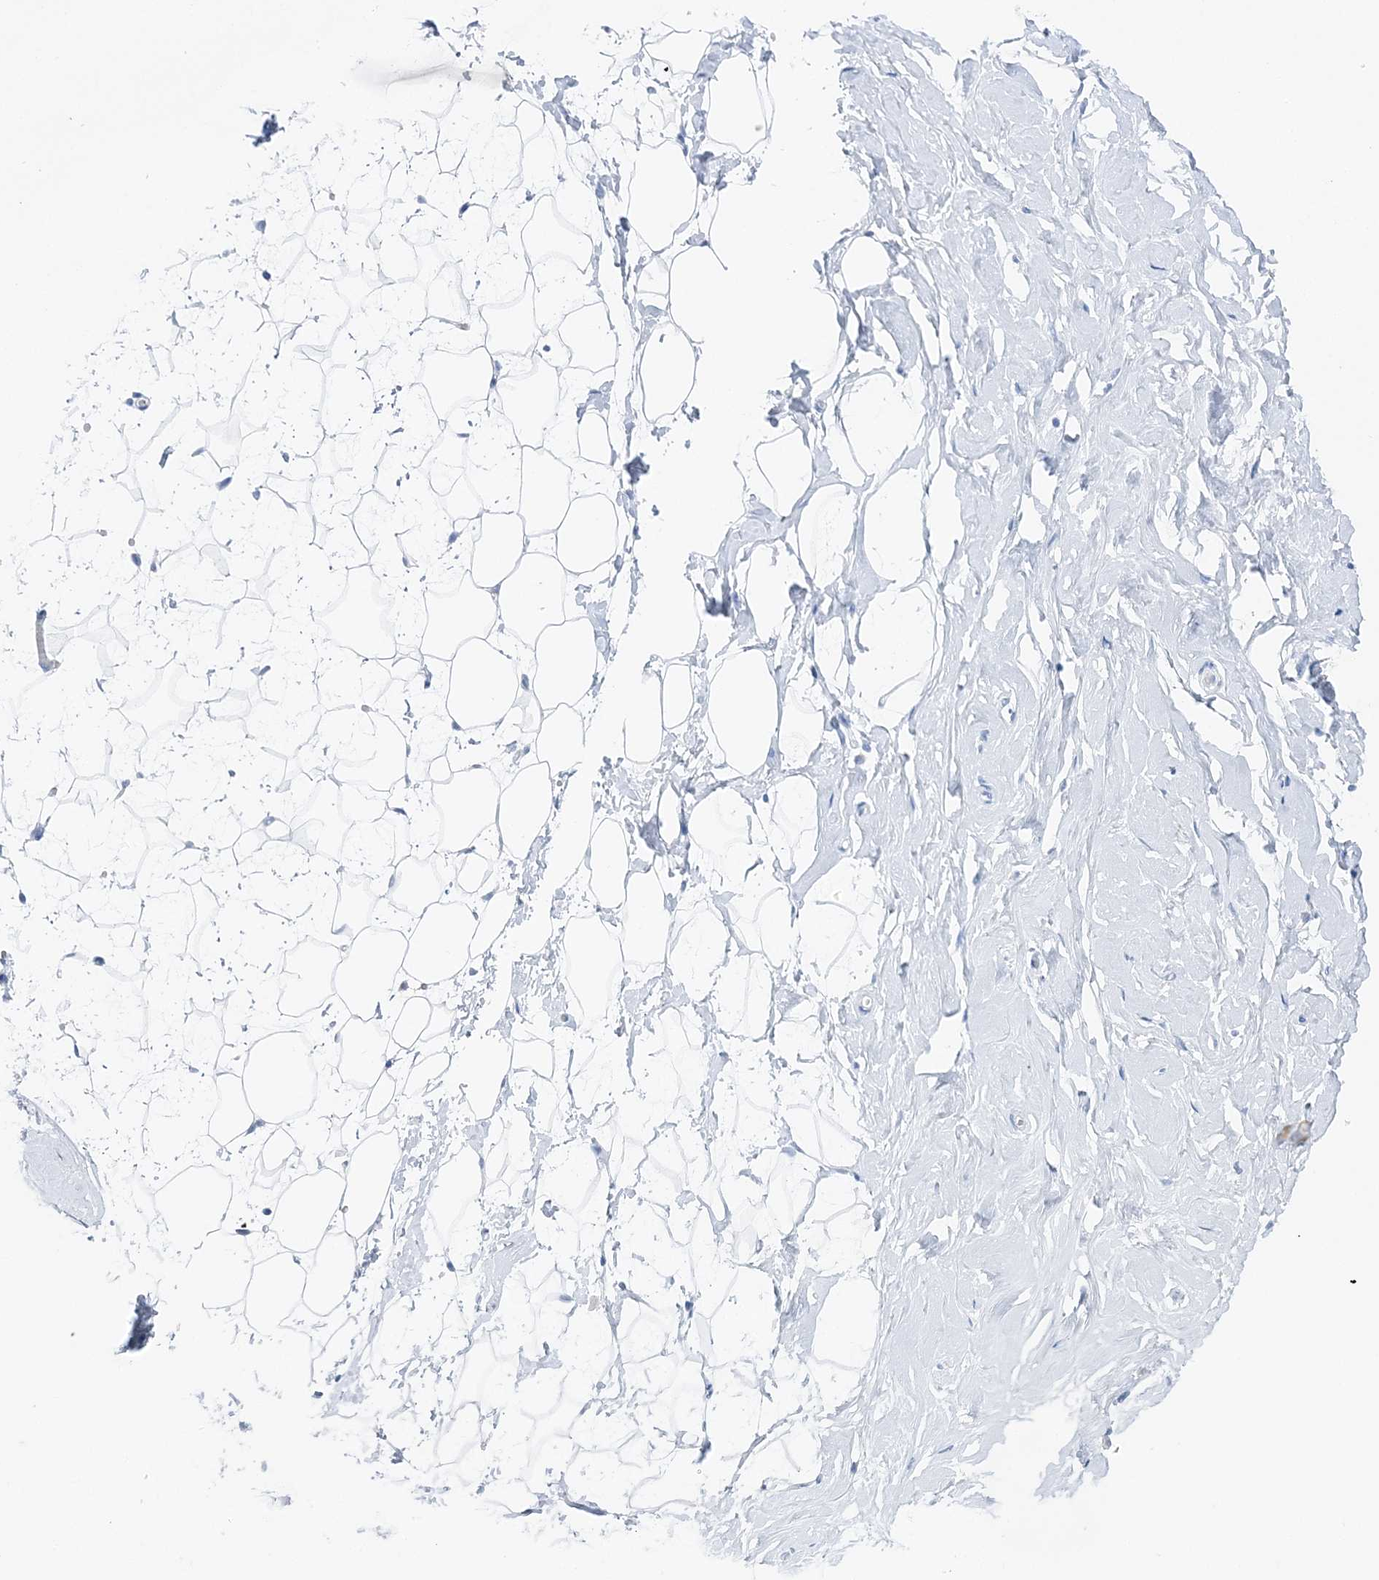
{"staining": {"intensity": "negative", "quantity": "none", "location": "none"}, "tissue": "breast", "cell_type": "Adipocytes", "image_type": "normal", "snomed": [{"axis": "morphology", "description": "Normal tissue, NOS"}, {"axis": "morphology", "description": "Adenoma, NOS"}, {"axis": "topography", "description": "Breast"}], "caption": "Adipocytes show no significant positivity in normal breast. Brightfield microscopy of immunohistochemistry (IHC) stained with DAB (brown) and hematoxylin (blue), captured at high magnification.", "gene": "TSPYL6", "patient": {"sex": "female", "age": 23}}